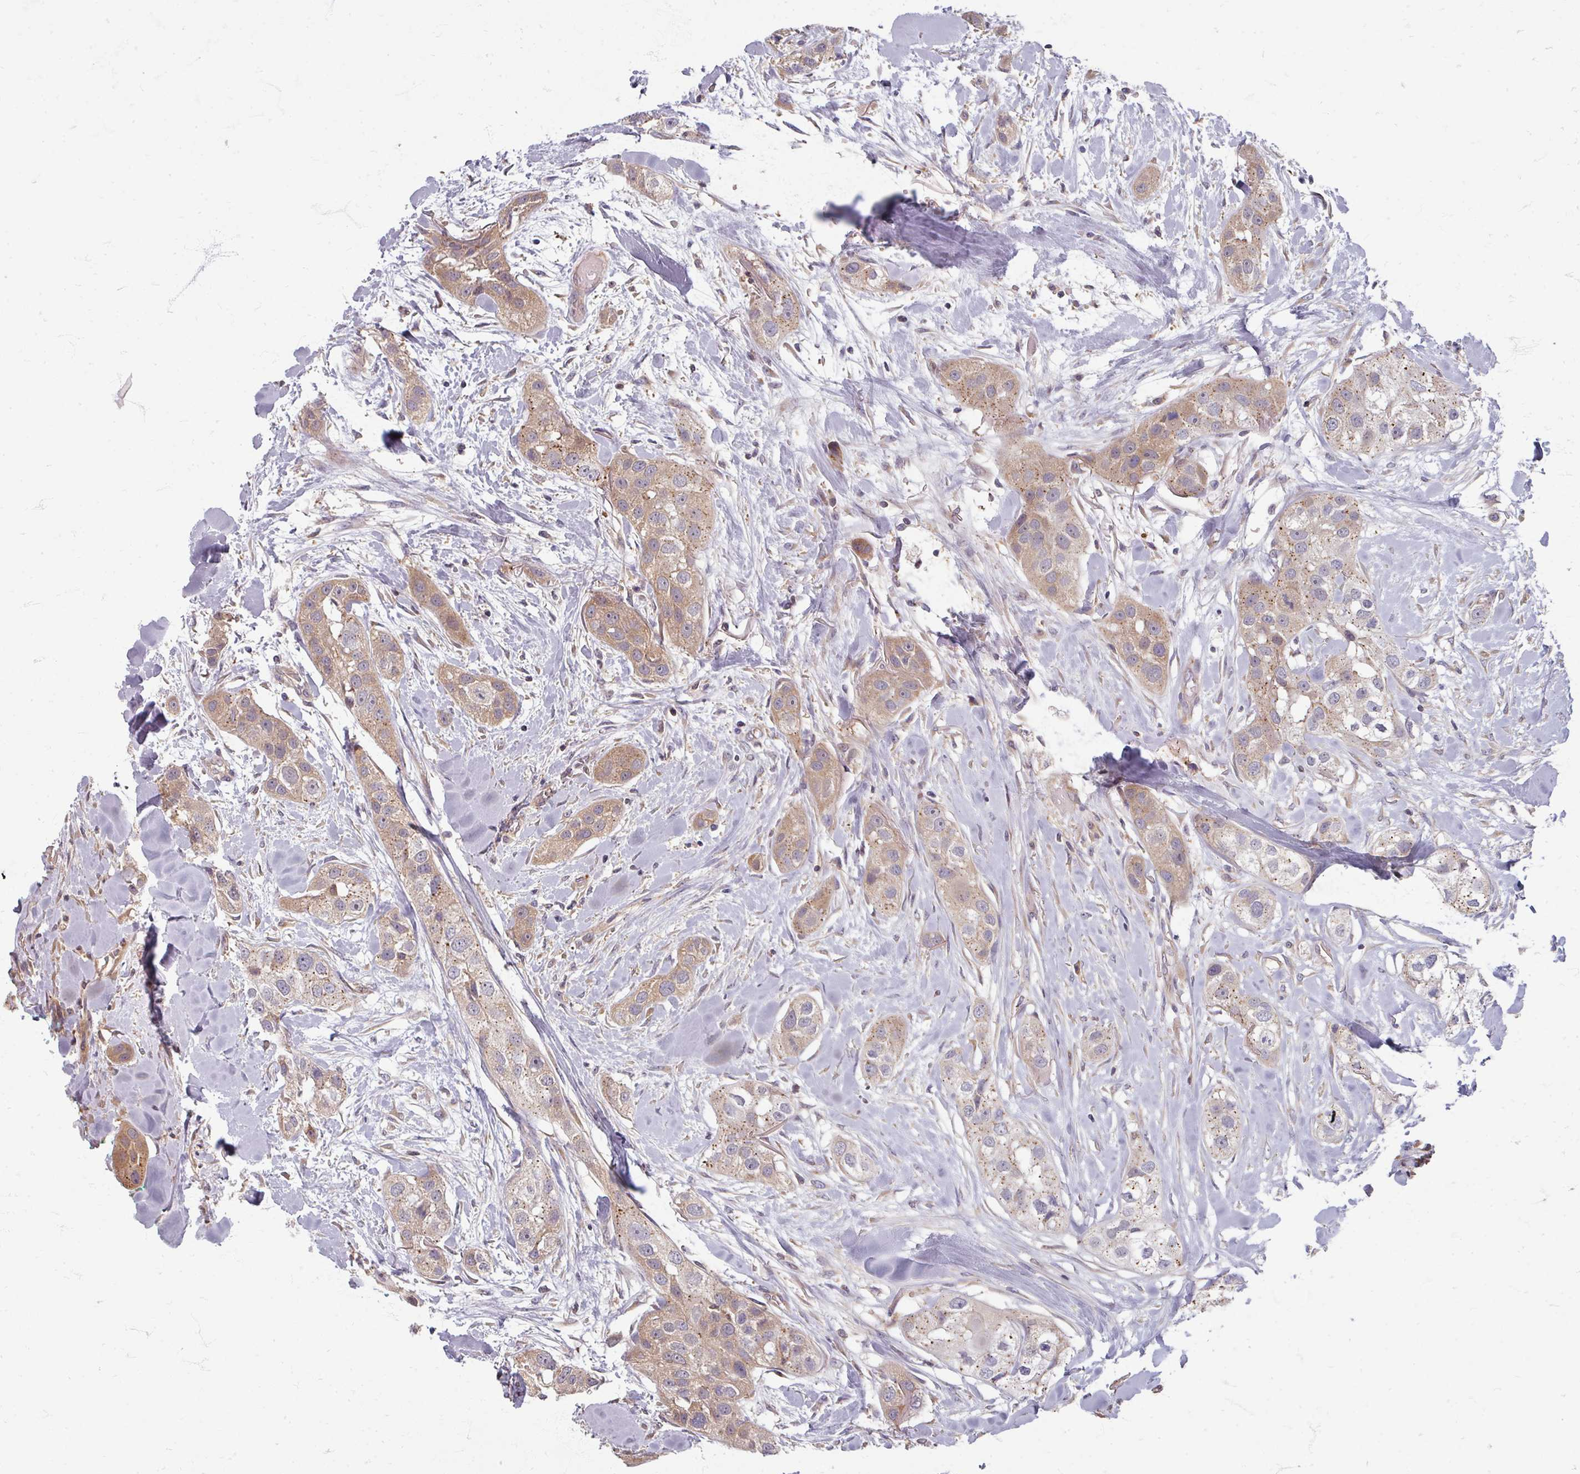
{"staining": {"intensity": "moderate", "quantity": ">75%", "location": "cytoplasmic/membranous"}, "tissue": "head and neck cancer", "cell_type": "Tumor cells", "image_type": "cancer", "snomed": [{"axis": "morphology", "description": "Normal tissue, NOS"}, {"axis": "morphology", "description": "Squamous cell carcinoma, NOS"}, {"axis": "topography", "description": "Skeletal muscle"}, {"axis": "topography", "description": "Head-Neck"}], "caption": "Head and neck cancer tissue demonstrates moderate cytoplasmic/membranous positivity in about >75% of tumor cells", "gene": "STAM", "patient": {"sex": "male", "age": 51}}